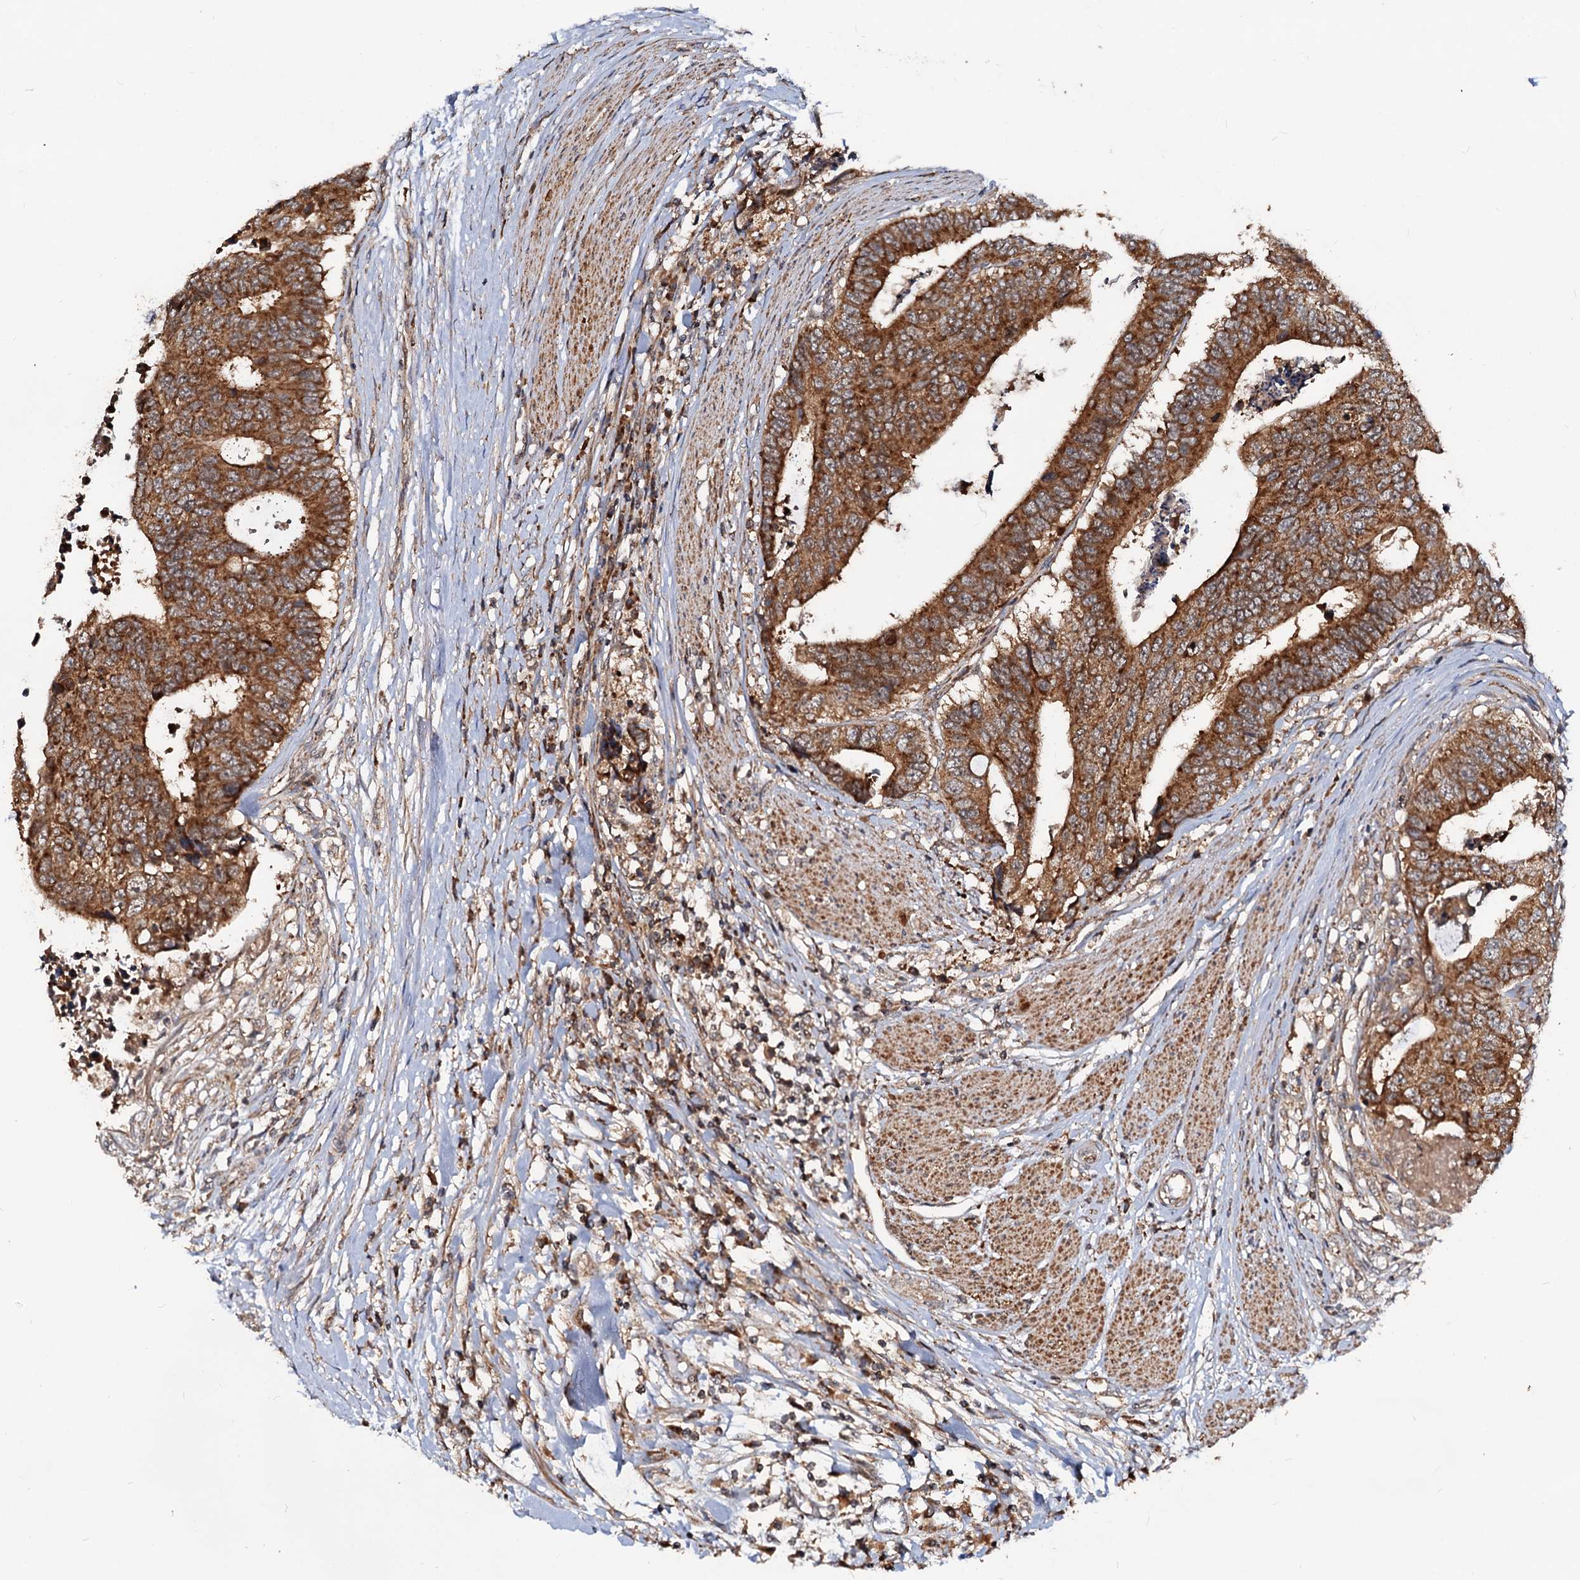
{"staining": {"intensity": "strong", "quantity": ">75%", "location": "cytoplasmic/membranous"}, "tissue": "colorectal cancer", "cell_type": "Tumor cells", "image_type": "cancer", "snomed": [{"axis": "morphology", "description": "Adenocarcinoma, NOS"}, {"axis": "topography", "description": "Rectum"}], "caption": "Immunohistochemical staining of colorectal cancer (adenocarcinoma) demonstrates high levels of strong cytoplasmic/membranous expression in about >75% of tumor cells.", "gene": "CEP76", "patient": {"sex": "male", "age": 84}}